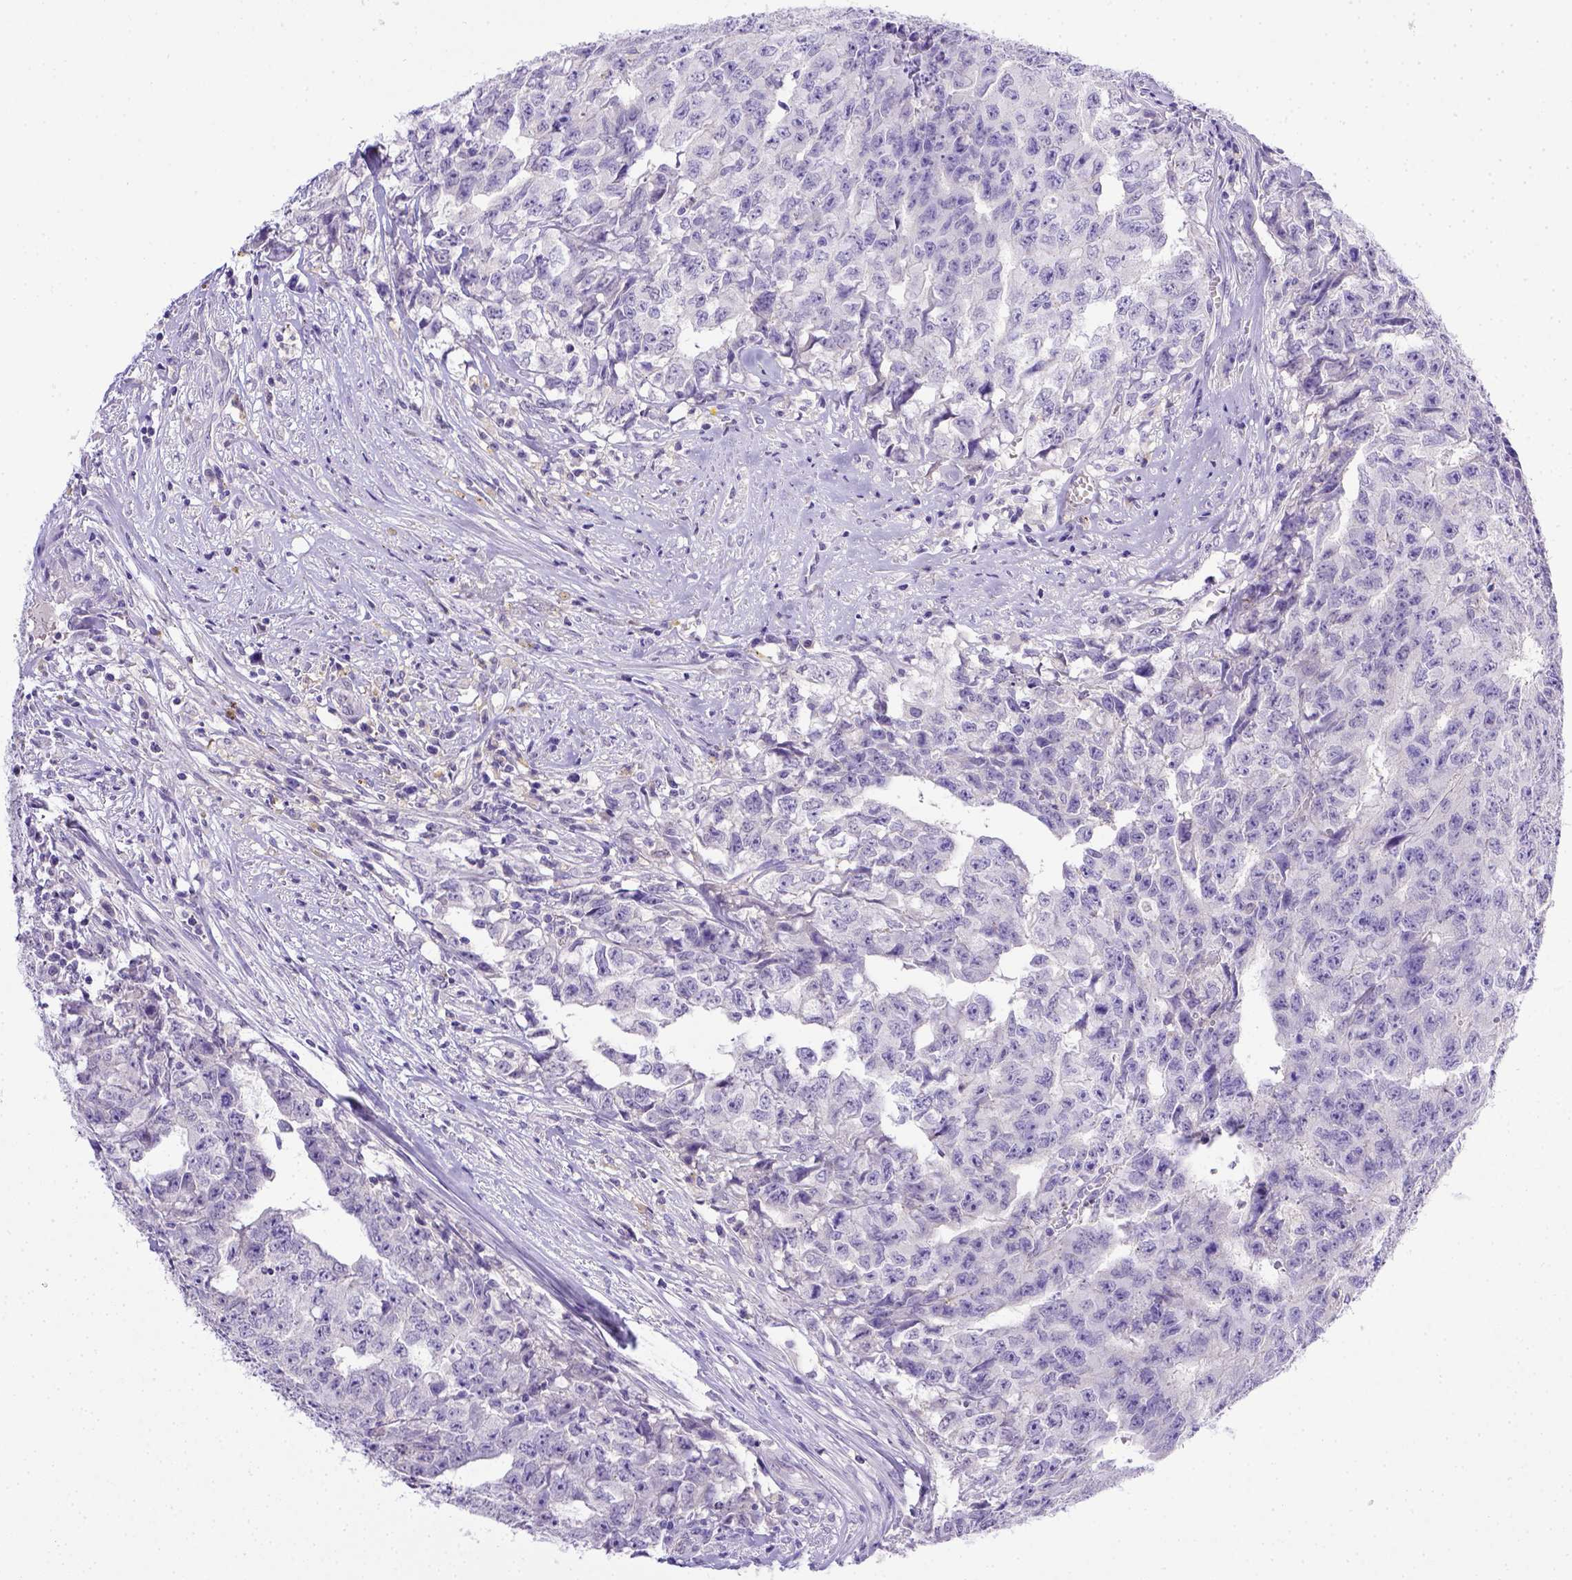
{"staining": {"intensity": "negative", "quantity": "none", "location": "none"}, "tissue": "testis cancer", "cell_type": "Tumor cells", "image_type": "cancer", "snomed": [{"axis": "morphology", "description": "Carcinoma, Embryonal, NOS"}, {"axis": "morphology", "description": "Teratoma, malignant, NOS"}, {"axis": "topography", "description": "Testis"}], "caption": "High magnification brightfield microscopy of testis cancer (teratoma (malignant)) stained with DAB (brown) and counterstained with hematoxylin (blue): tumor cells show no significant positivity. Brightfield microscopy of IHC stained with DAB (brown) and hematoxylin (blue), captured at high magnification.", "gene": "BTN1A1", "patient": {"sex": "male", "age": 24}}